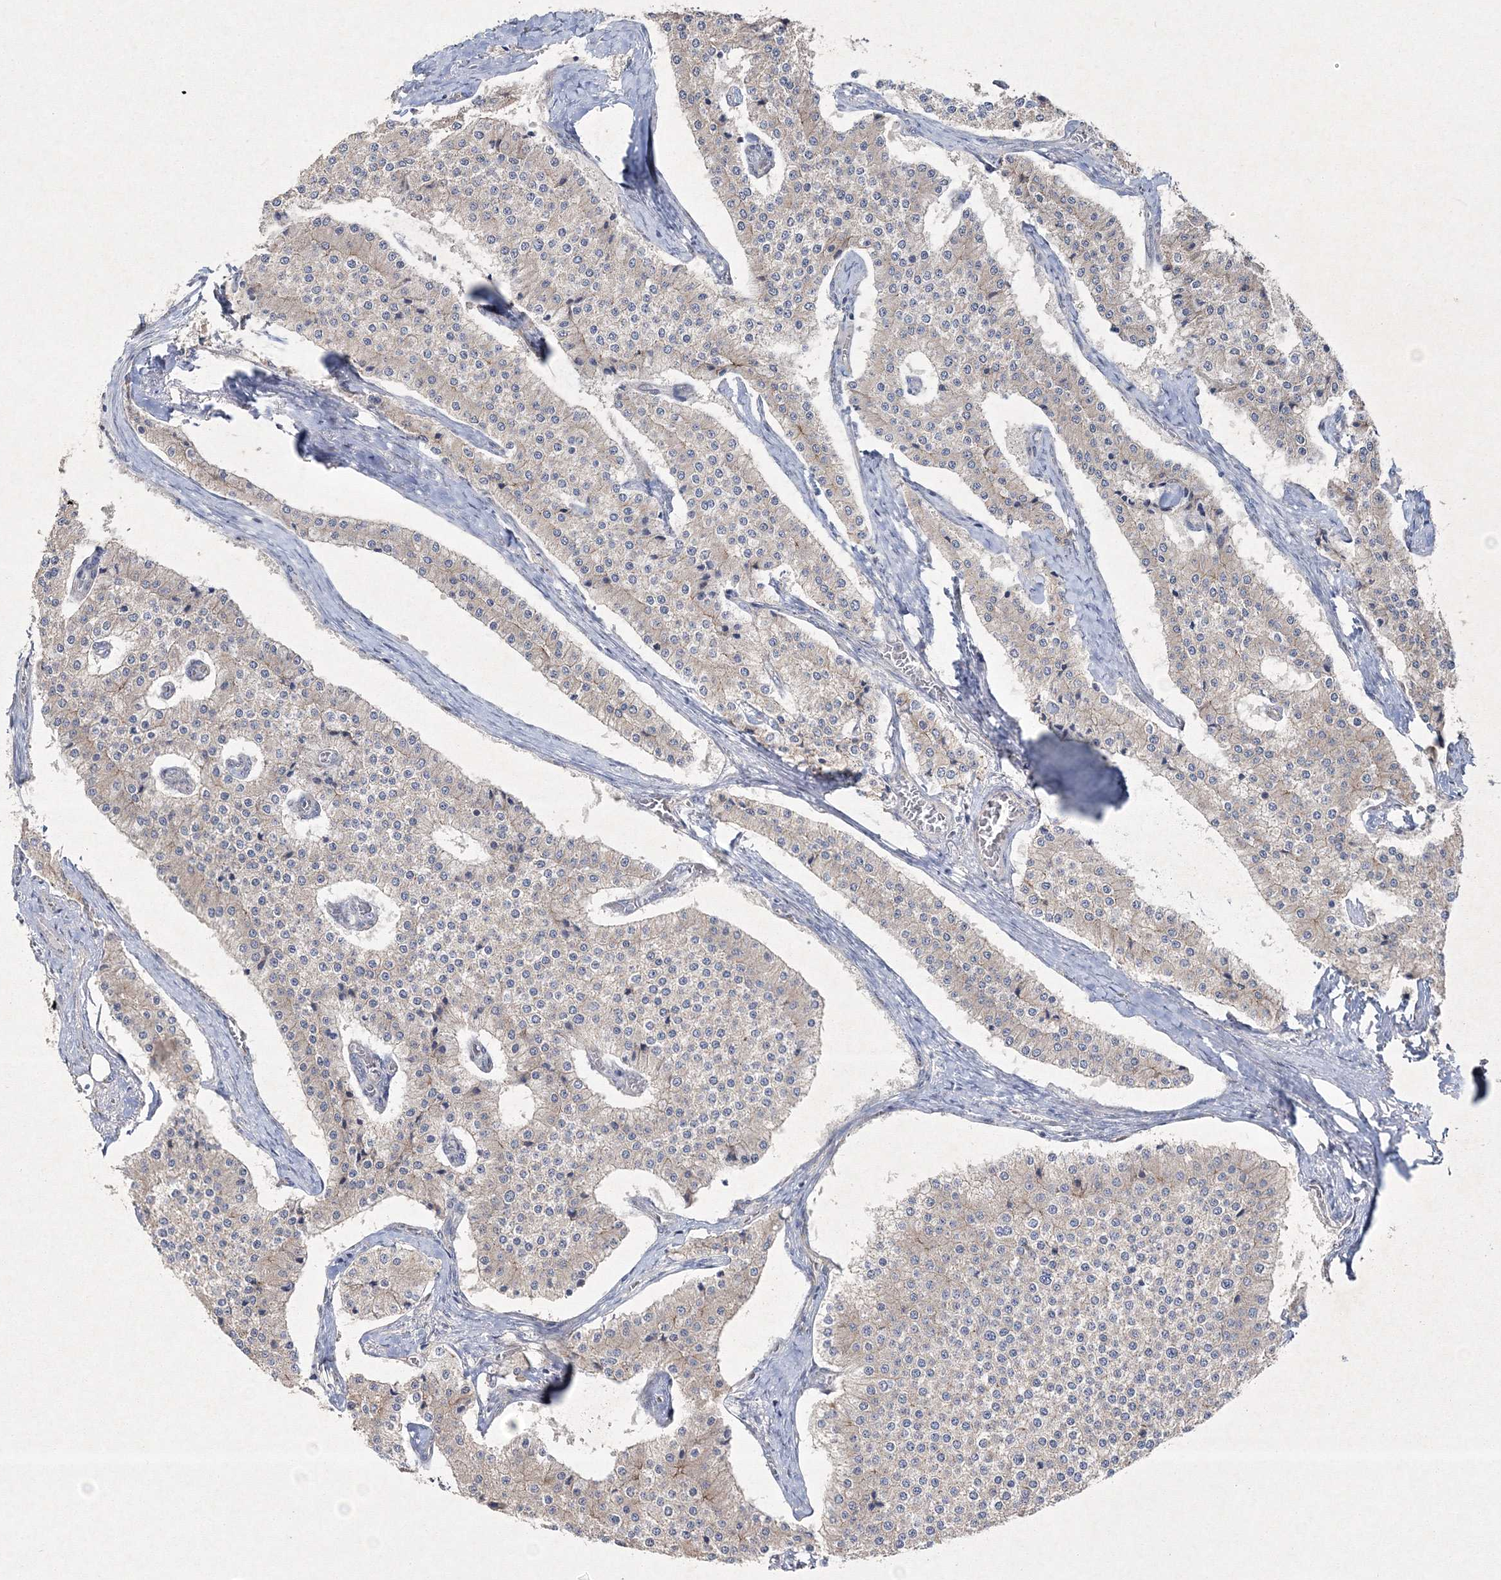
{"staining": {"intensity": "negative", "quantity": "none", "location": "none"}, "tissue": "carcinoid", "cell_type": "Tumor cells", "image_type": "cancer", "snomed": [{"axis": "morphology", "description": "Carcinoid, malignant, NOS"}, {"axis": "topography", "description": "Colon"}], "caption": "Carcinoid was stained to show a protein in brown. There is no significant positivity in tumor cells.", "gene": "NAA40", "patient": {"sex": "female", "age": 52}}